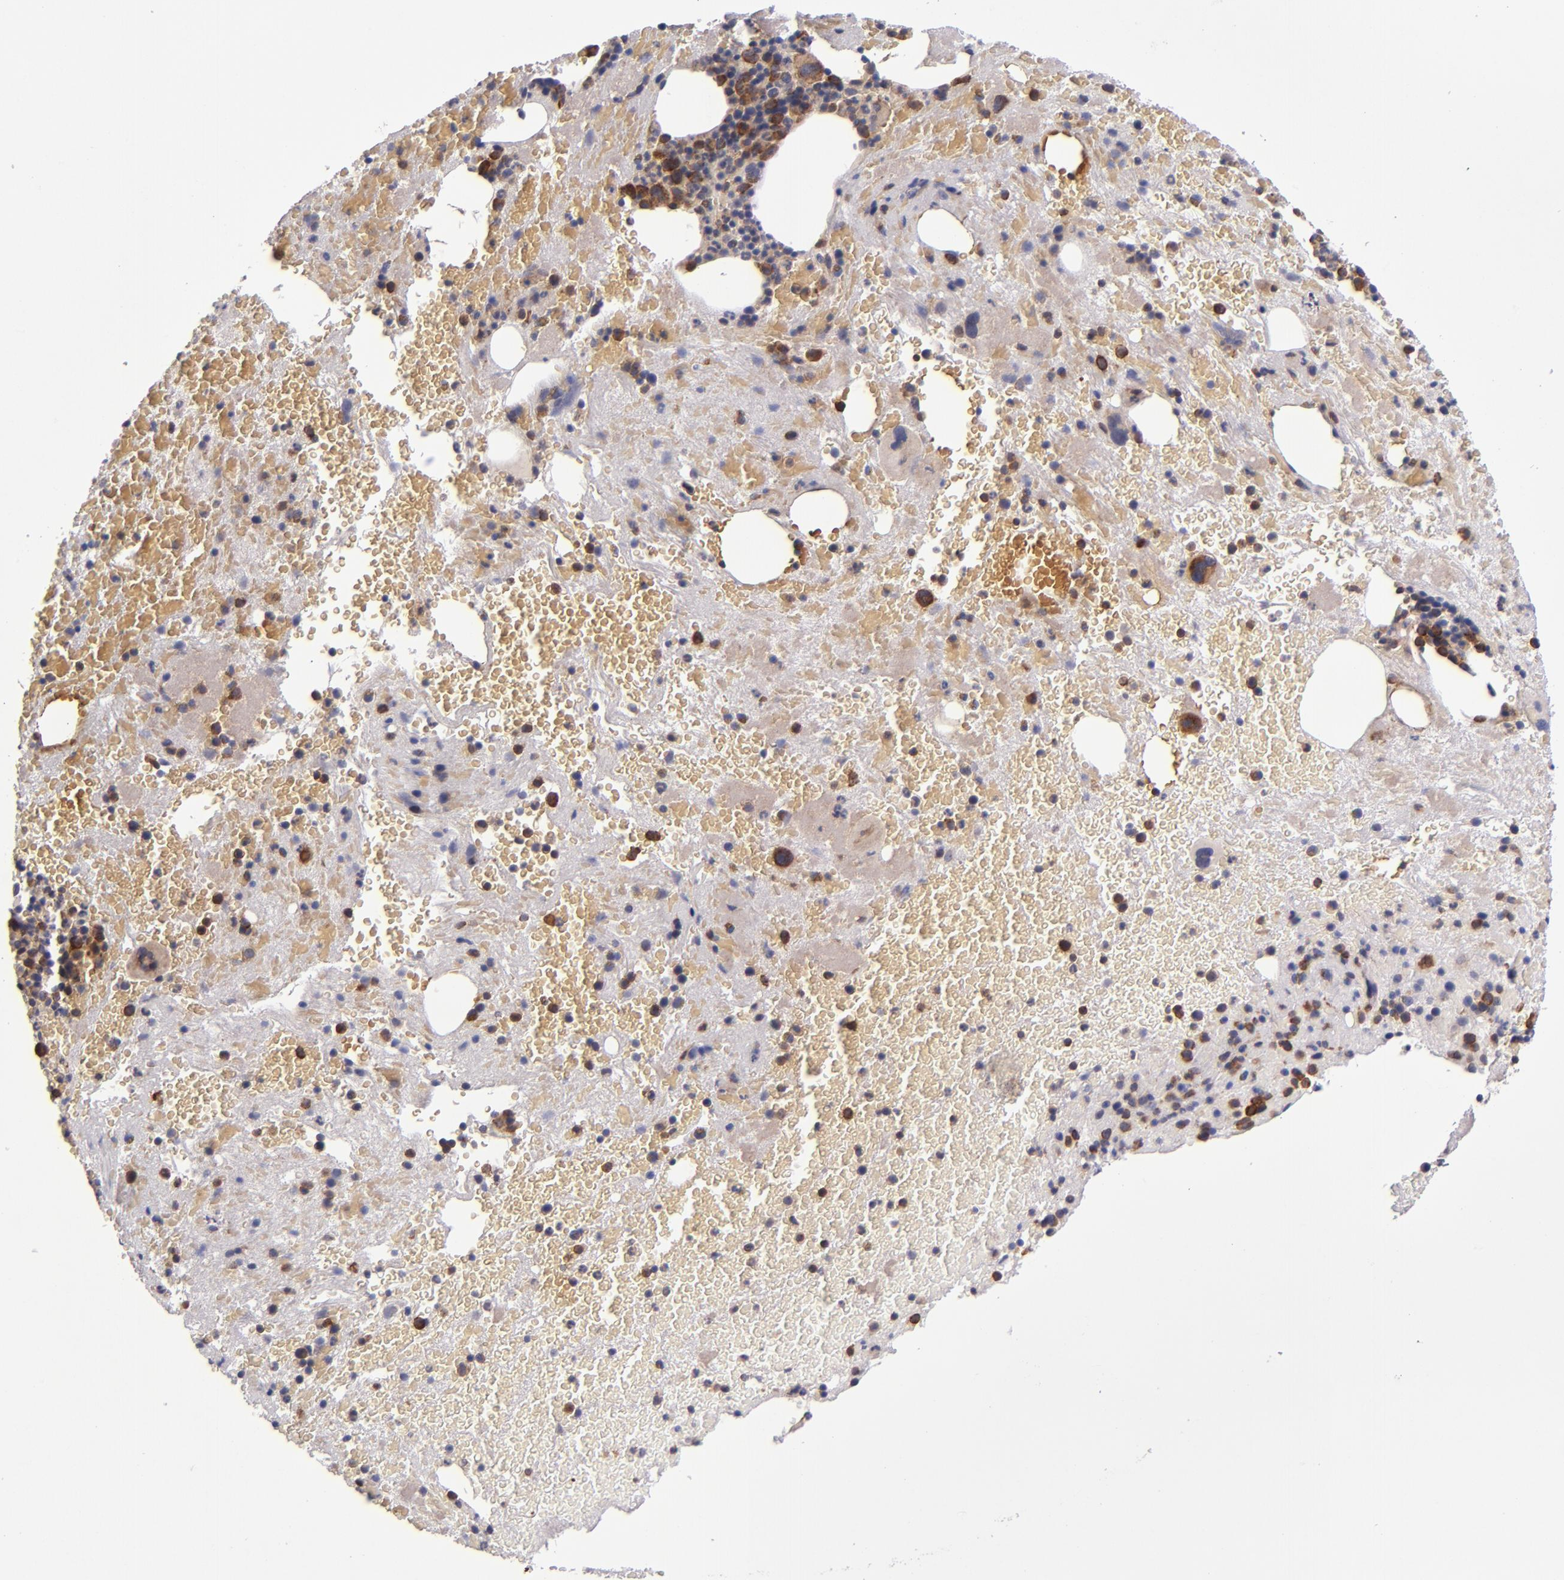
{"staining": {"intensity": "strong", "quantity": "25%-75%", "location": "cytoplasmic/membranous"}, "tissue": "bone marrow", "cell_type": "Hematopoietic cells", "image_type": "normal", "snomed": [{"axis": "morphology", "description": "Normal tissue, NOS"}, {"axis": "topography", "description": "Bone marrow"}], "caption": "A brown stain shows strong cytoplasmic/membranous staining of a protein in hematopoietic cells of unremarkable bone marrow.", "gene": "EIF4ENIF1", "patient": {"sex": "male", "age": 76}}